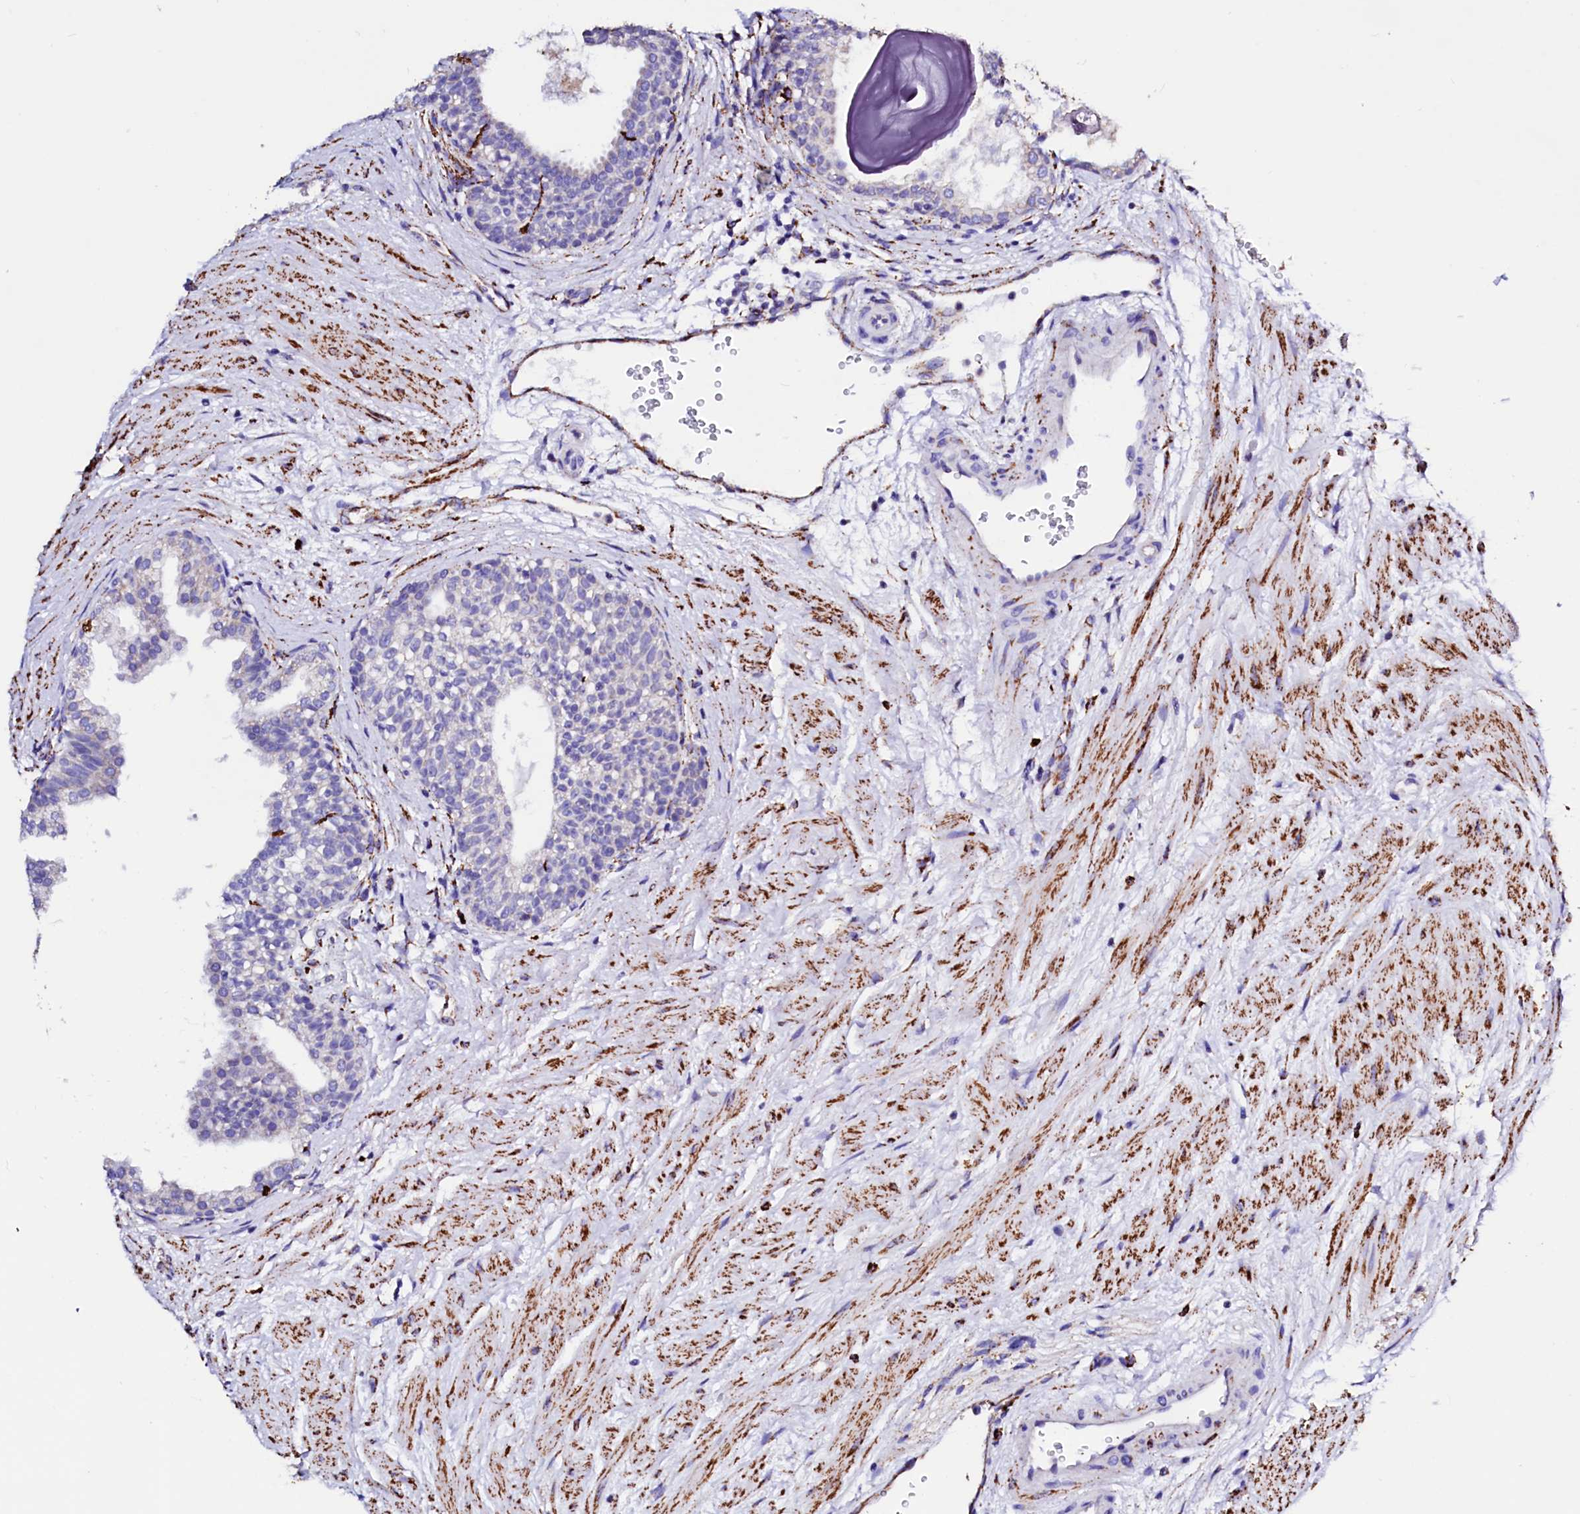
{"staining": {"intensity": "negative", "quantity": "none", "location": "none"}, "tissue": "prostate", "cell_type": "Glandular cells", "image_type": "normal", "snomed": [{"axis": "morphology", "description": "Normal tissue, NOS"}, {"axis": "topography", "description": "Prostate"}], "caption": "An immunohistochemistry (IHC) histopathology image of benign prostate is shown. There is no staining in glandular cells of prostate. (Immunohistochemistry, brightfield microscopy, high magnification).", "gene": "MAOB", "patient": {"sex": "male", "age": 48}}